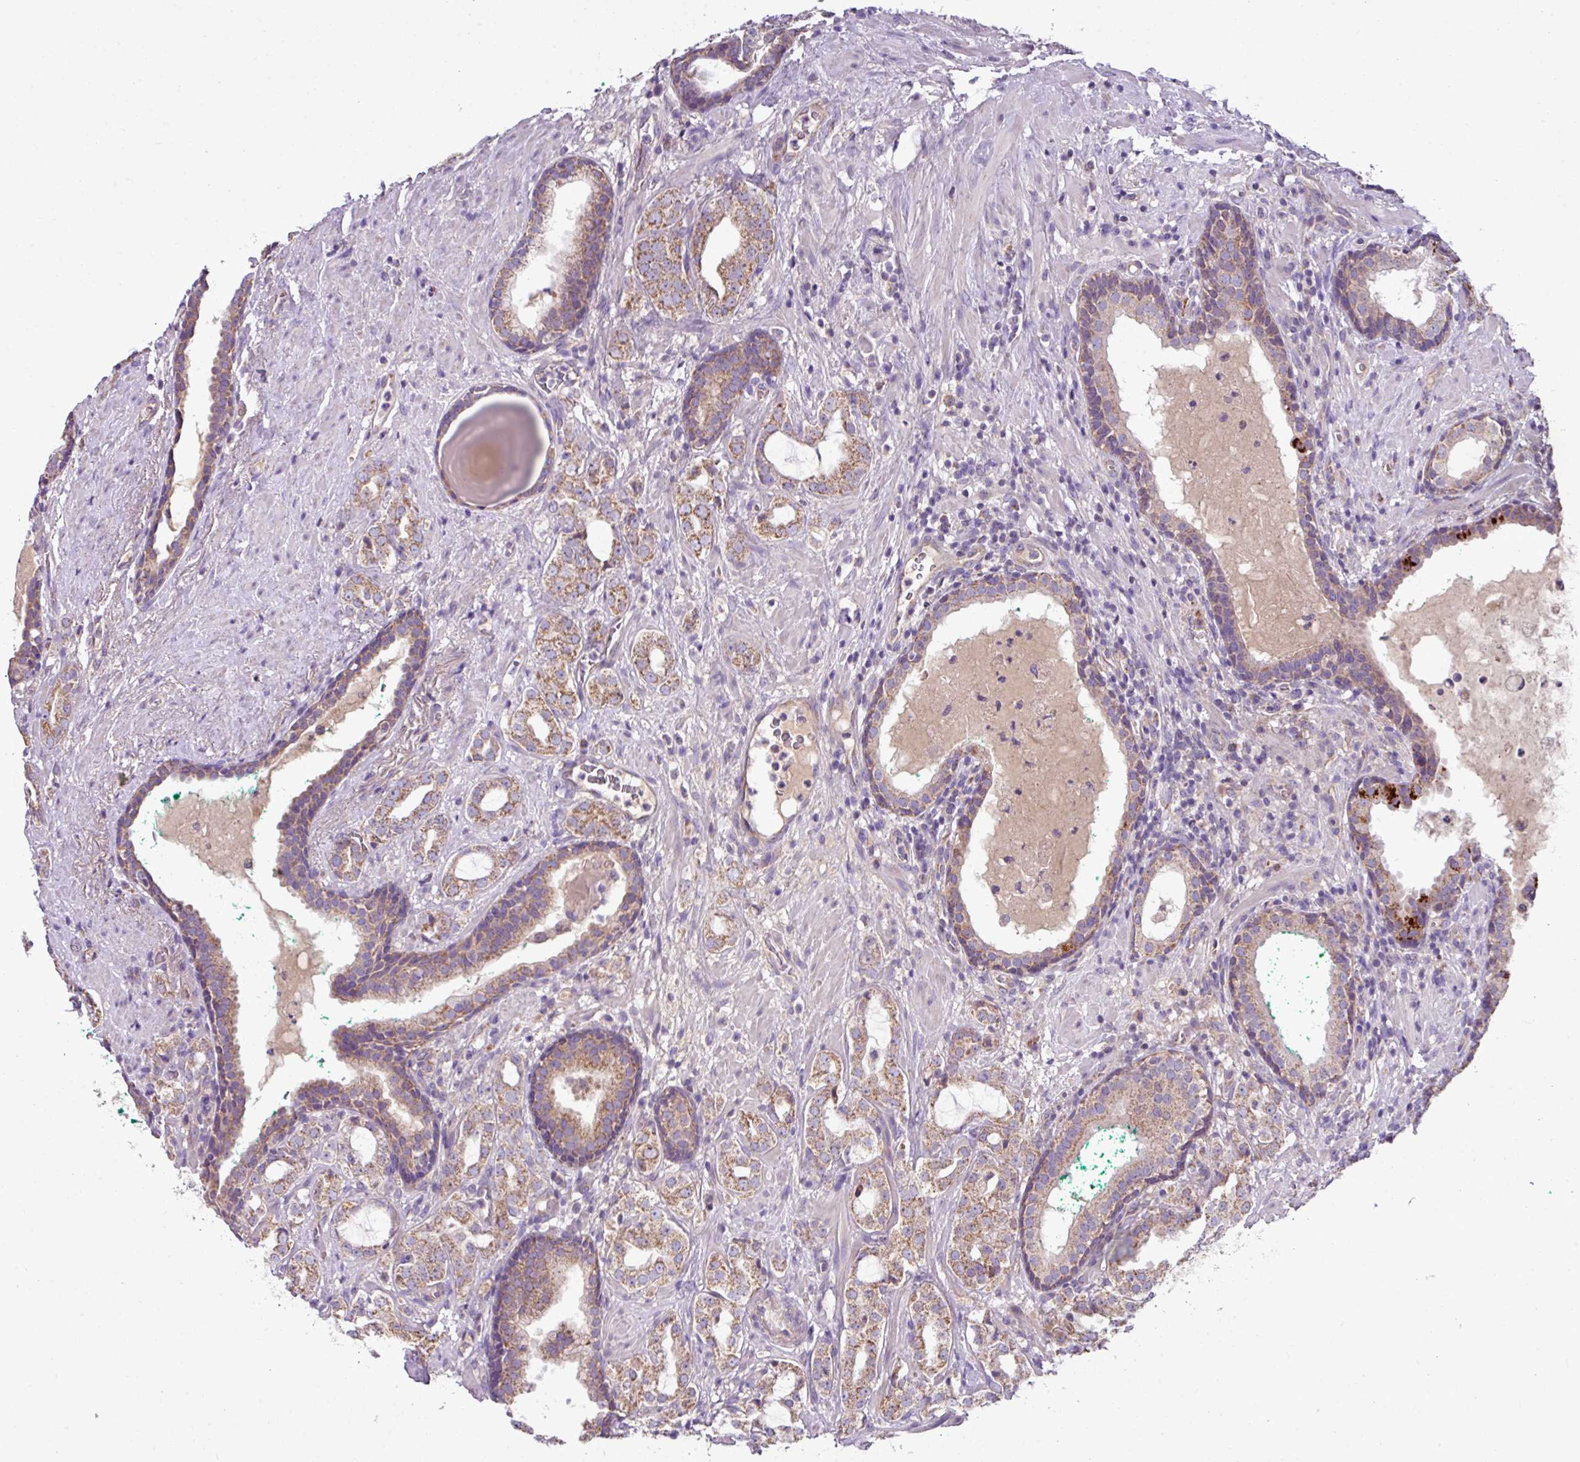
{"staining": {"intensity": "moderate", "quantity": ">75%", "location": "cytoplasmic/membranous"}, "tissue": "prostate cancer", "cell_type": "Tumor cells", "image_type": "cancer", "snomed": [{"axis": "morphology", "description": "Adenocarcinoma, High grade"}, {"axis": "topography", "description": "Prostate"}], "caption": "About >75% of tumor cells in prostate adenocarcinoma (high-grade) show moderate cytoplasmic/membranous protein positivity as visualized by brown immunohistochemical staining.", "gene": "LRRC9", "patient": {"sex": "male", "age": 64}}